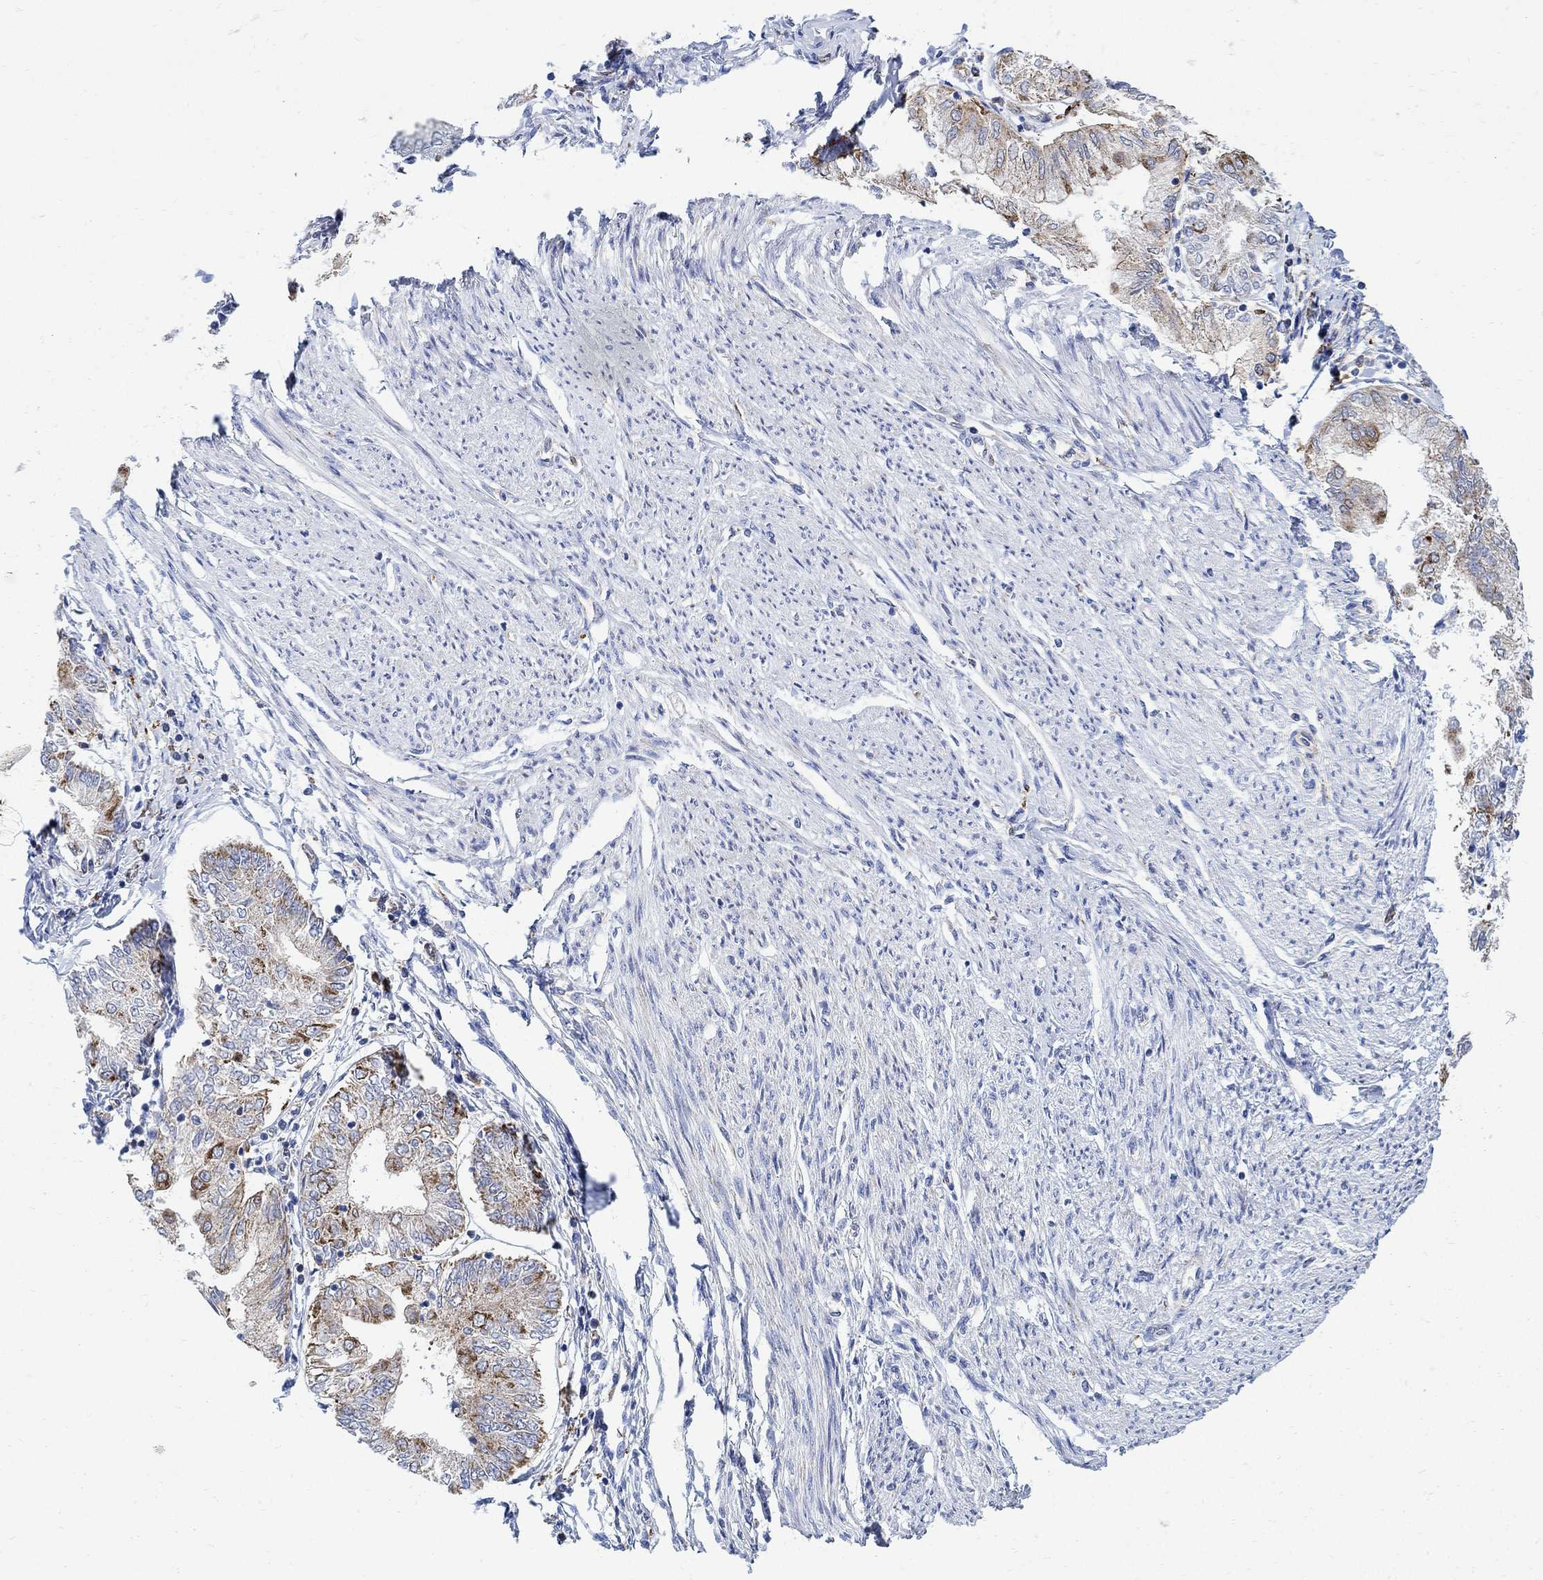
{"staining": {"intensity": "strong", "quantity": "<25%", "location": "cytoplasmic/membranous"}, "tissue": "endometrial cancer", "cell_type": "Tumor cells", "image_type": "cancer", "snomed": [{"axis": "morphology", "description": "Adenocarcinoma, NOS"}, {"axis": "topography", "description": "Endometrium"}], "caption": "A brown stain highlights strong cytoplasmic/membranous expression of a protein in human endometrial adenocarcinoma tumor cells.", "gene": "PHF21B", "patient": {"sex": "female", "age": 68}}